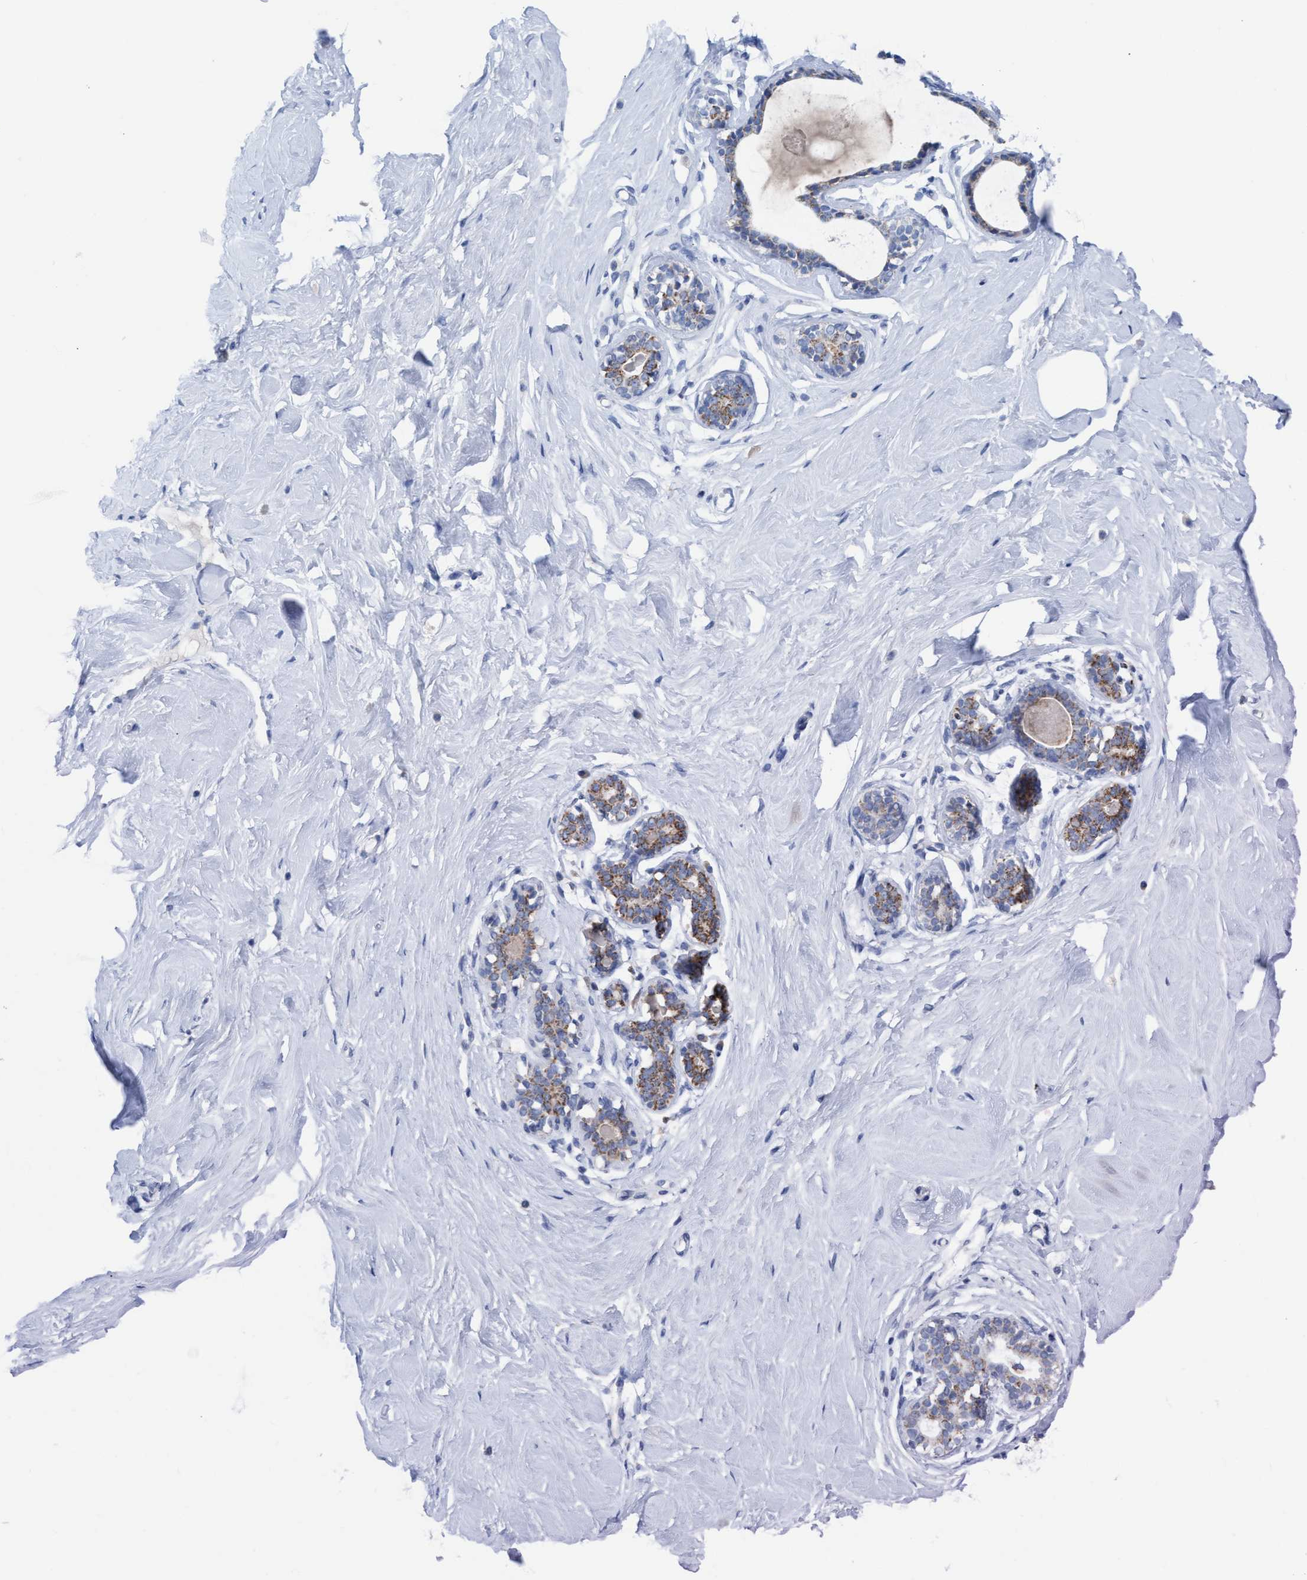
{"staining": {"intensity": "negative", "quantity": "none", "location": "none"}, "tissue": "breast", "cell_type": "Adipocytes", "image_type": "normal", "snomed": [{"axis": "morphology", "description": "Normal tissue, NOS"}, {"axis": "topography", "description": "Breast"}], "caption": "This is a photomicrograph of immunohistochemistry staining of benign breast, which shows no staining in adipocytes. (Stains: DAB IHC with hematoxylin counter stain, Microscopy: brightfield microscopy at high magnification).", "gene": "GGA3", "patient": {"sex": "female", "age": 23}}